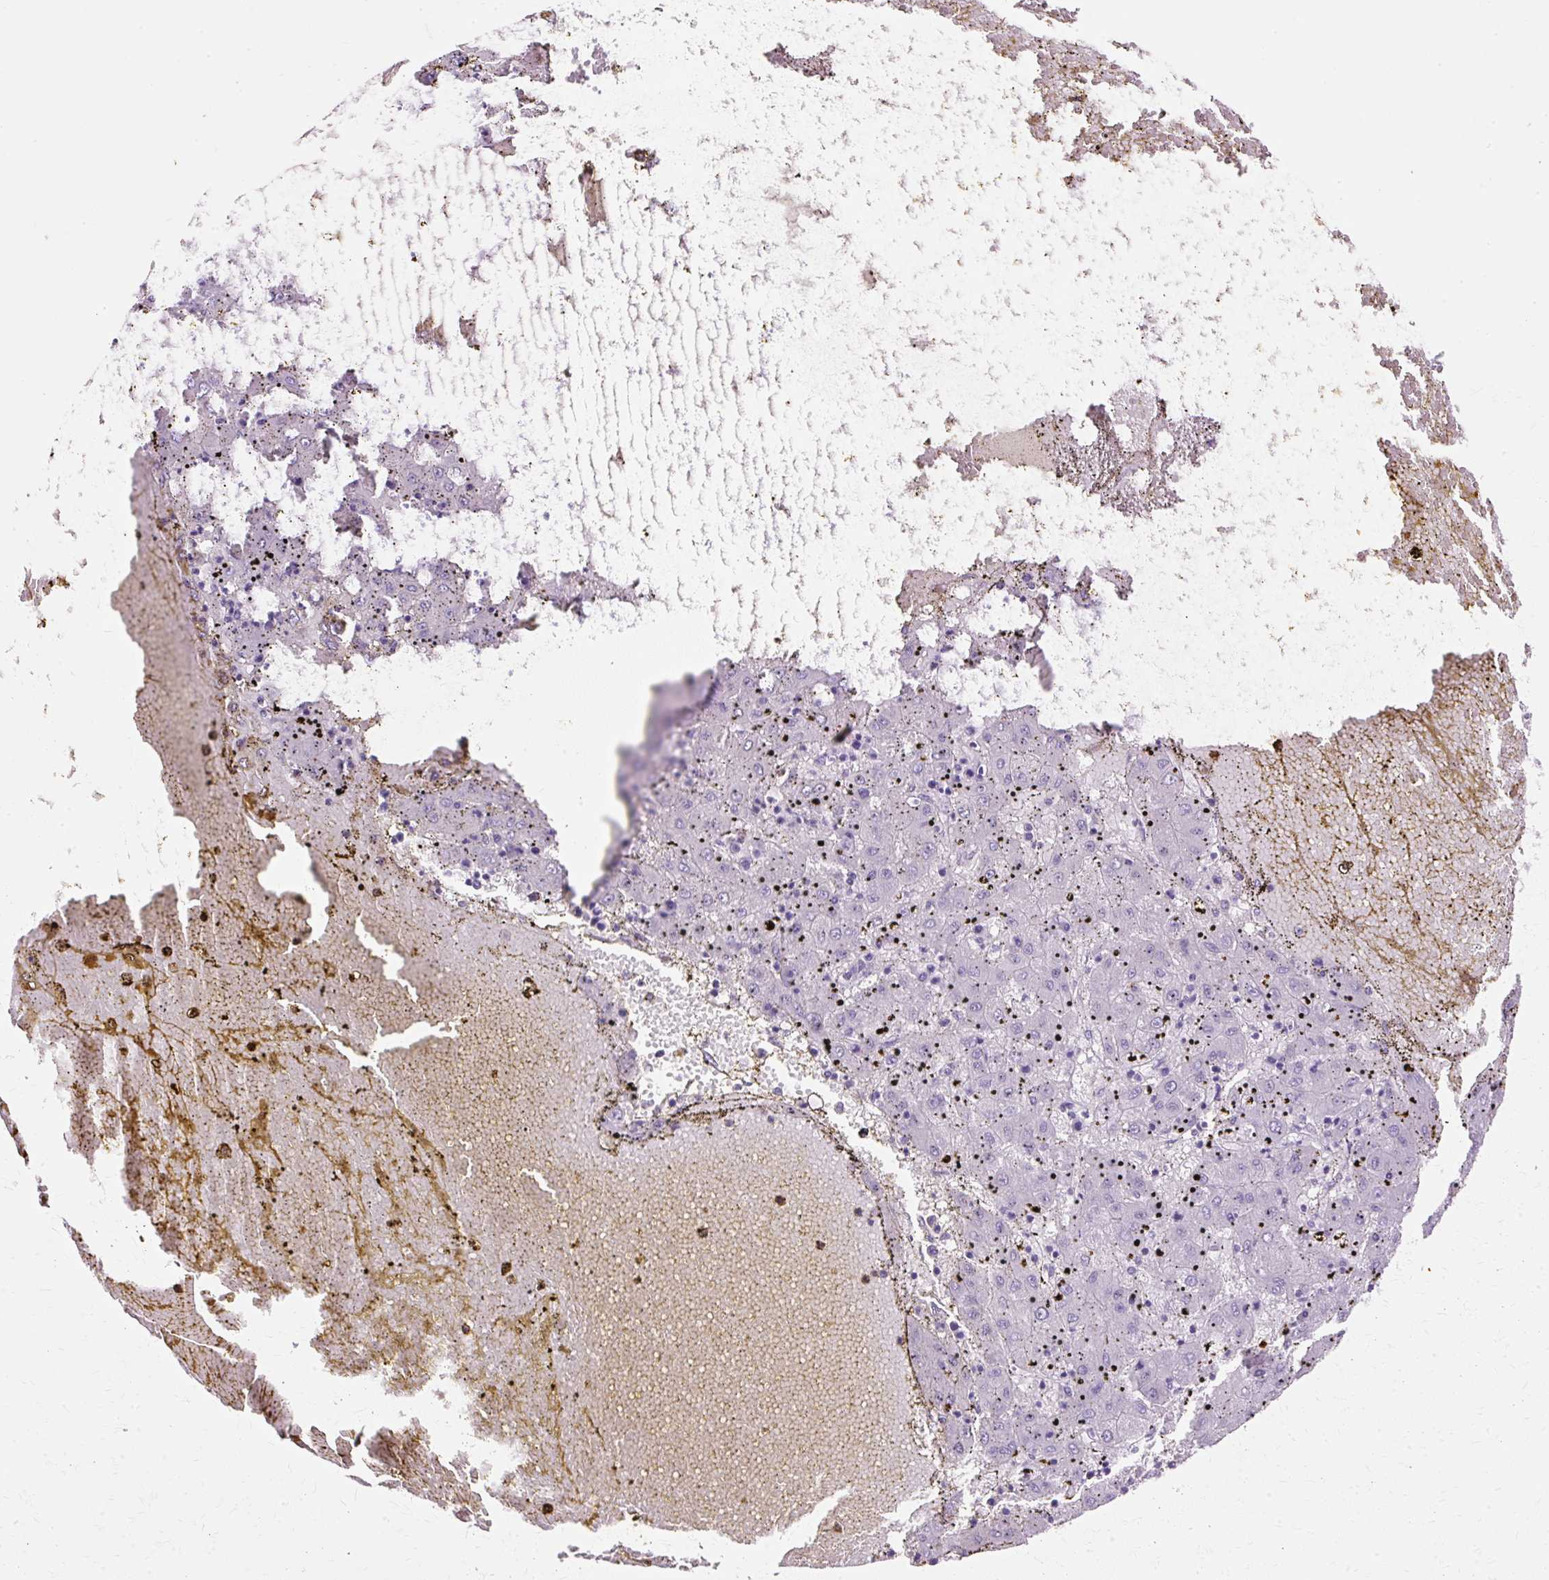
{"staining": {"intensity": "negative", "quantity": "none", "location": "none"}, "tissue": "liver cancer", "cell_type": "Tumor cells", "image_type": "cancer", "snomed": [{"axis": "morphology", "description": "Carcinoma, Hepatocellular, NOS"}, {"axis": "topography", "description": "Liver"}], "caption": "Immunohistochemistry micrograph of neoplastic tissue: human liver hepatocellular carcinoma stained with DAB exhibits no significant protein positivity in tumor cells. The staining is performed using DAB brown chromogen with nuclei counter-stained in using hematoxylin.", "gene": "DEFA1", "patient": {"sex": "male", "age": 72}}